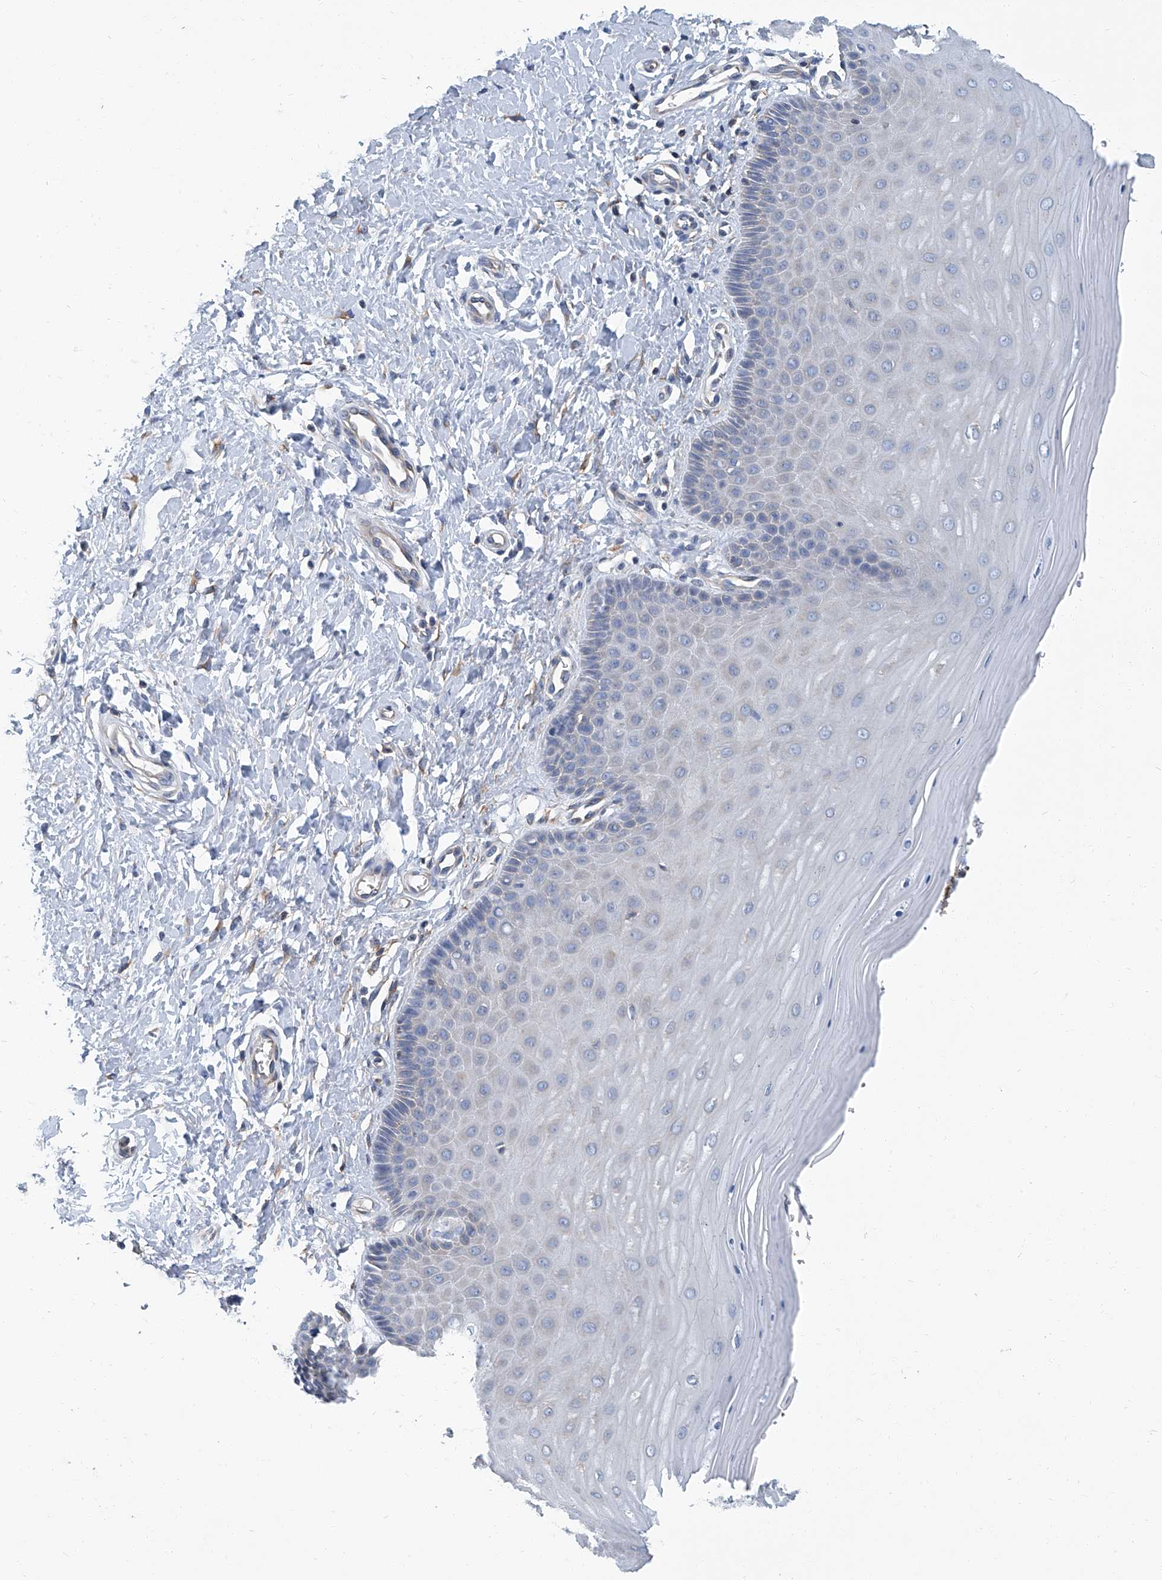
{"staining": {"intensity": "negative", "quantity": "none", "location": "none"}, "tissue": "cervix", "cell_type": "Glandular cells", "image_type": "normal", "snomed": [{"axis": "morphology", "description": "Normal tissue, NOS"}, {"axis": "topography", "description": "Cervix"}], "caption": "The immunohistochemistry (IHC) photomicrograph has no significant staining in glandular cells of cervix. (Brightfield microscopy of DAB immunohistochemistry (IHC) at high magnification).", "gene": "PSMB10", "patient": {"sex": "female", "age": 55}}